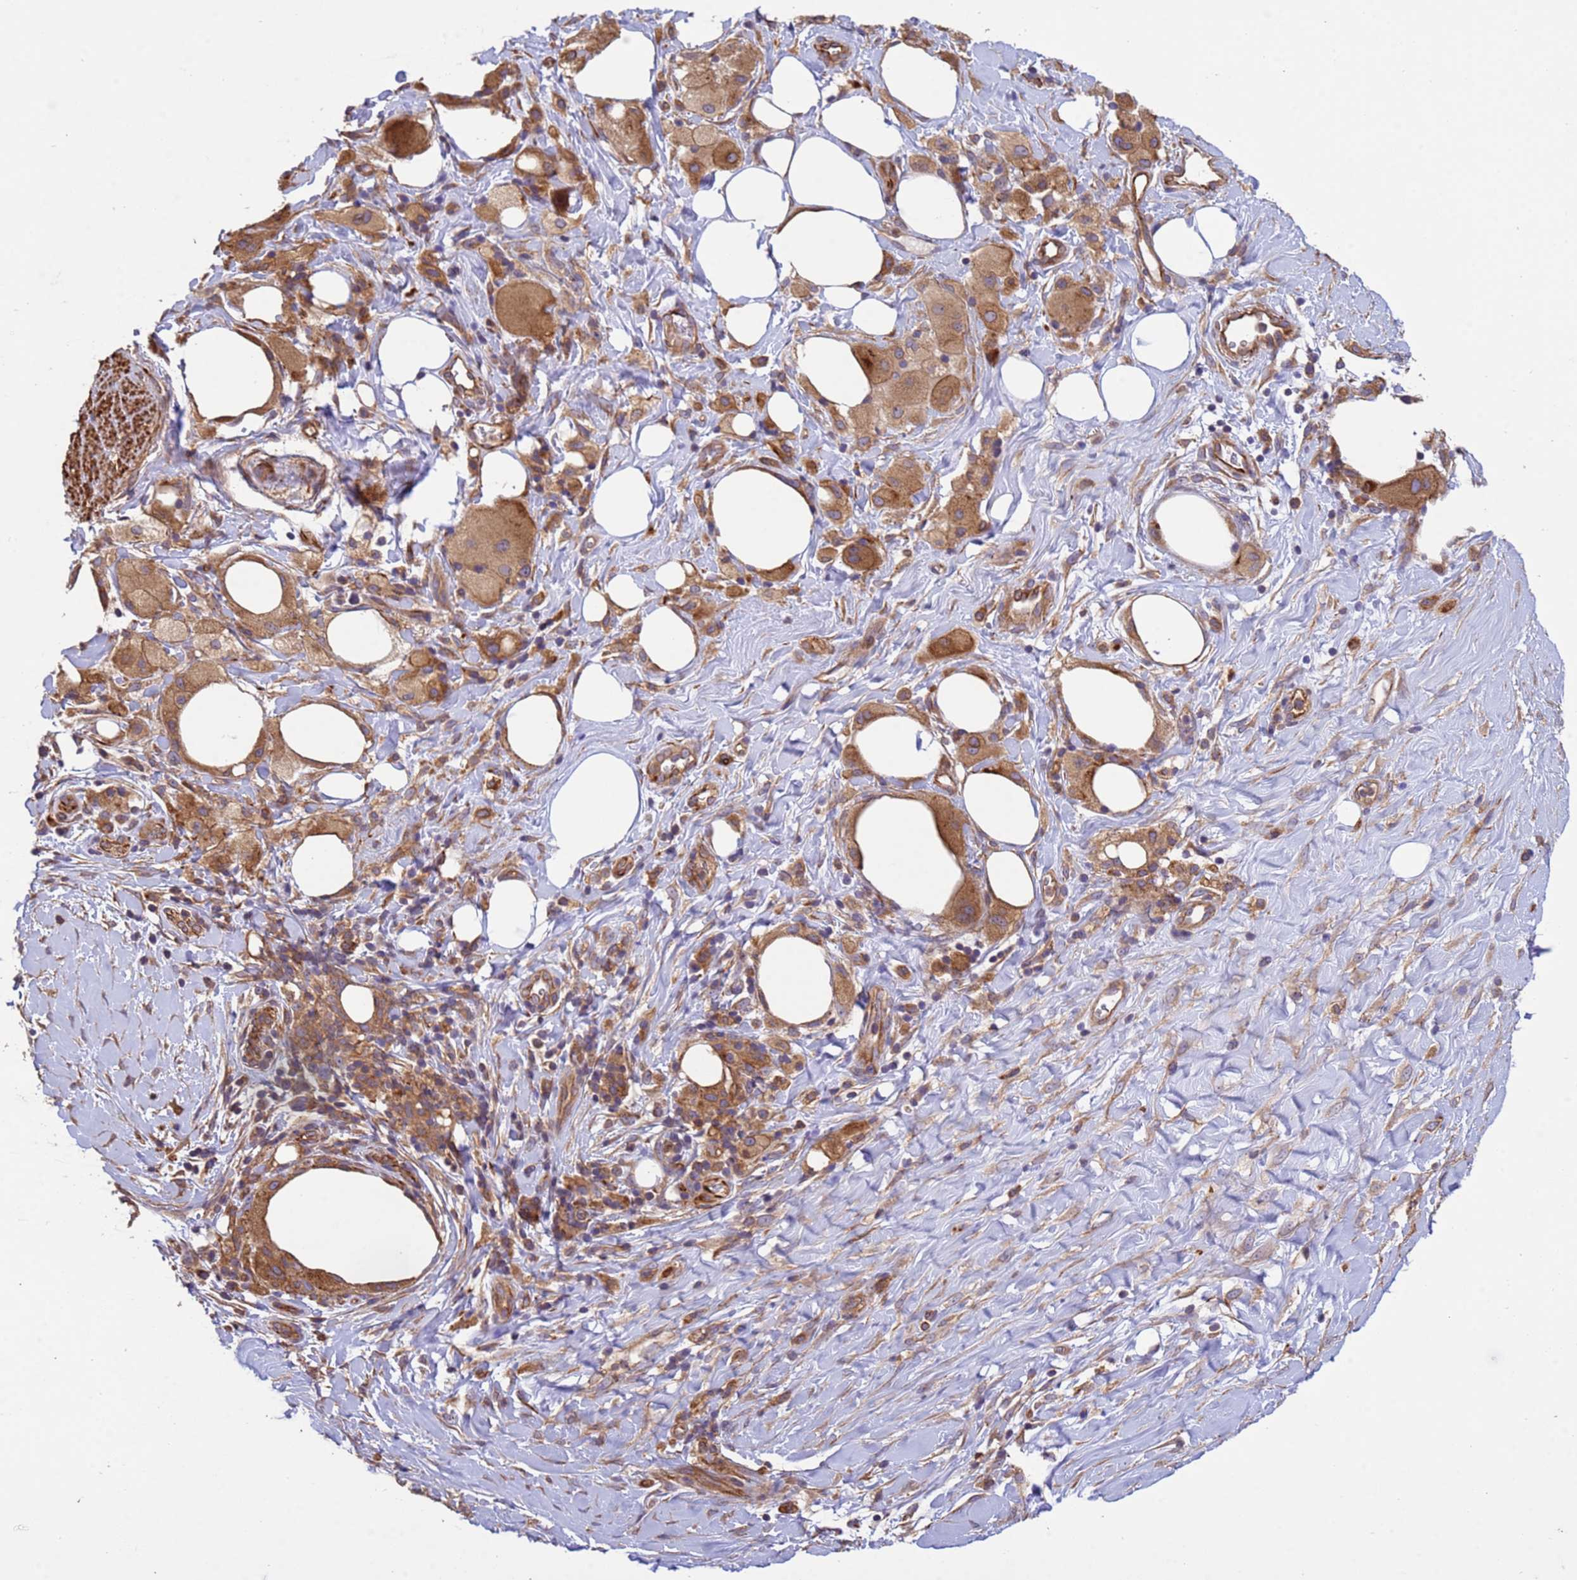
{"staining": {"intensity": "moderate", "quantity": ">75%", "location": "cytoplasmic/membranous"}, "tissue": "pancreatic cancer", "cell_type": "Tumor cells", "image_type": "cancer", "snomed": [{"axis": "morphology", "description": "Adenocarcinoma, NOS"}, {"axis": "topography", "description": "Pancreas"}], "caption": "Brown immunohistochemical staining in human pancreatic cancer exhibits moderate cytoplasmic/membranous expression in about >75% of tumor cells. (Stains: DAB (3,3'-diaminobenzidine) in brown, nuclei in blue, Microscopy: brightfield microscopy at high magnification).", "gene": "RAB10", "patient": {"sex": "male", "age": 58}}